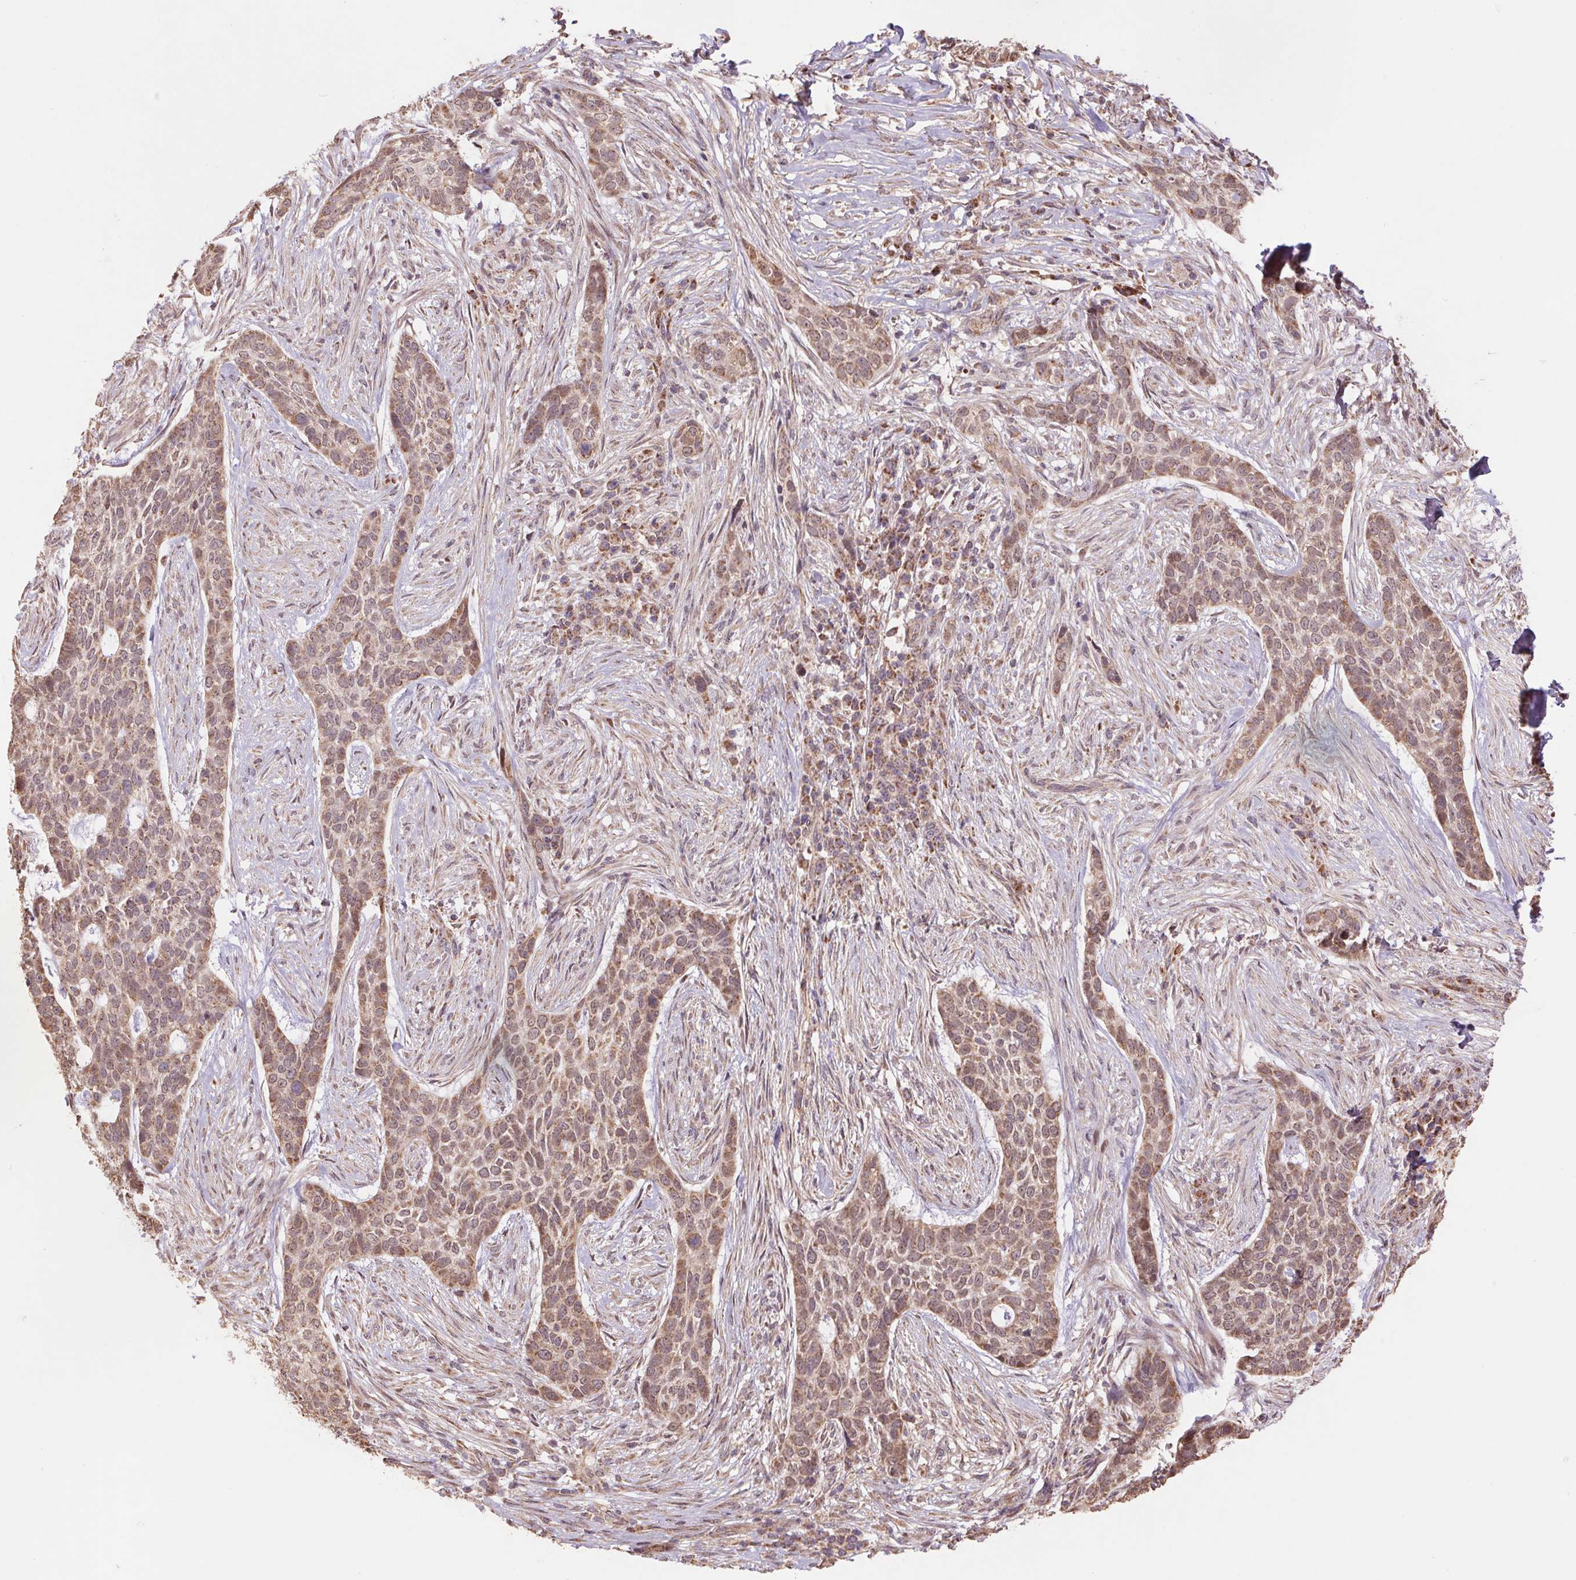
{"staining": {"intensity": "moderate", "quantity": ">75%", "location": "cytoplasmic/membranous,nuclear"}, "tissue": "skin cancer", "cell_type": "Tumor cells", "image_type": "cancer", "snomed": [{"axis": "morphology", "description": "Basal cell carcinoma"}, {"axis": "topography", "description": "Skin"}], "caption": "This is an image of immunohistochemistry staining of basal cell carcinoma (skin), which shows moderate staining in the cytoplasmic/membranous and nuclear of tumor cells.", "gene": "PDHA1", "patient": {"sex": "female", "age": 69}}